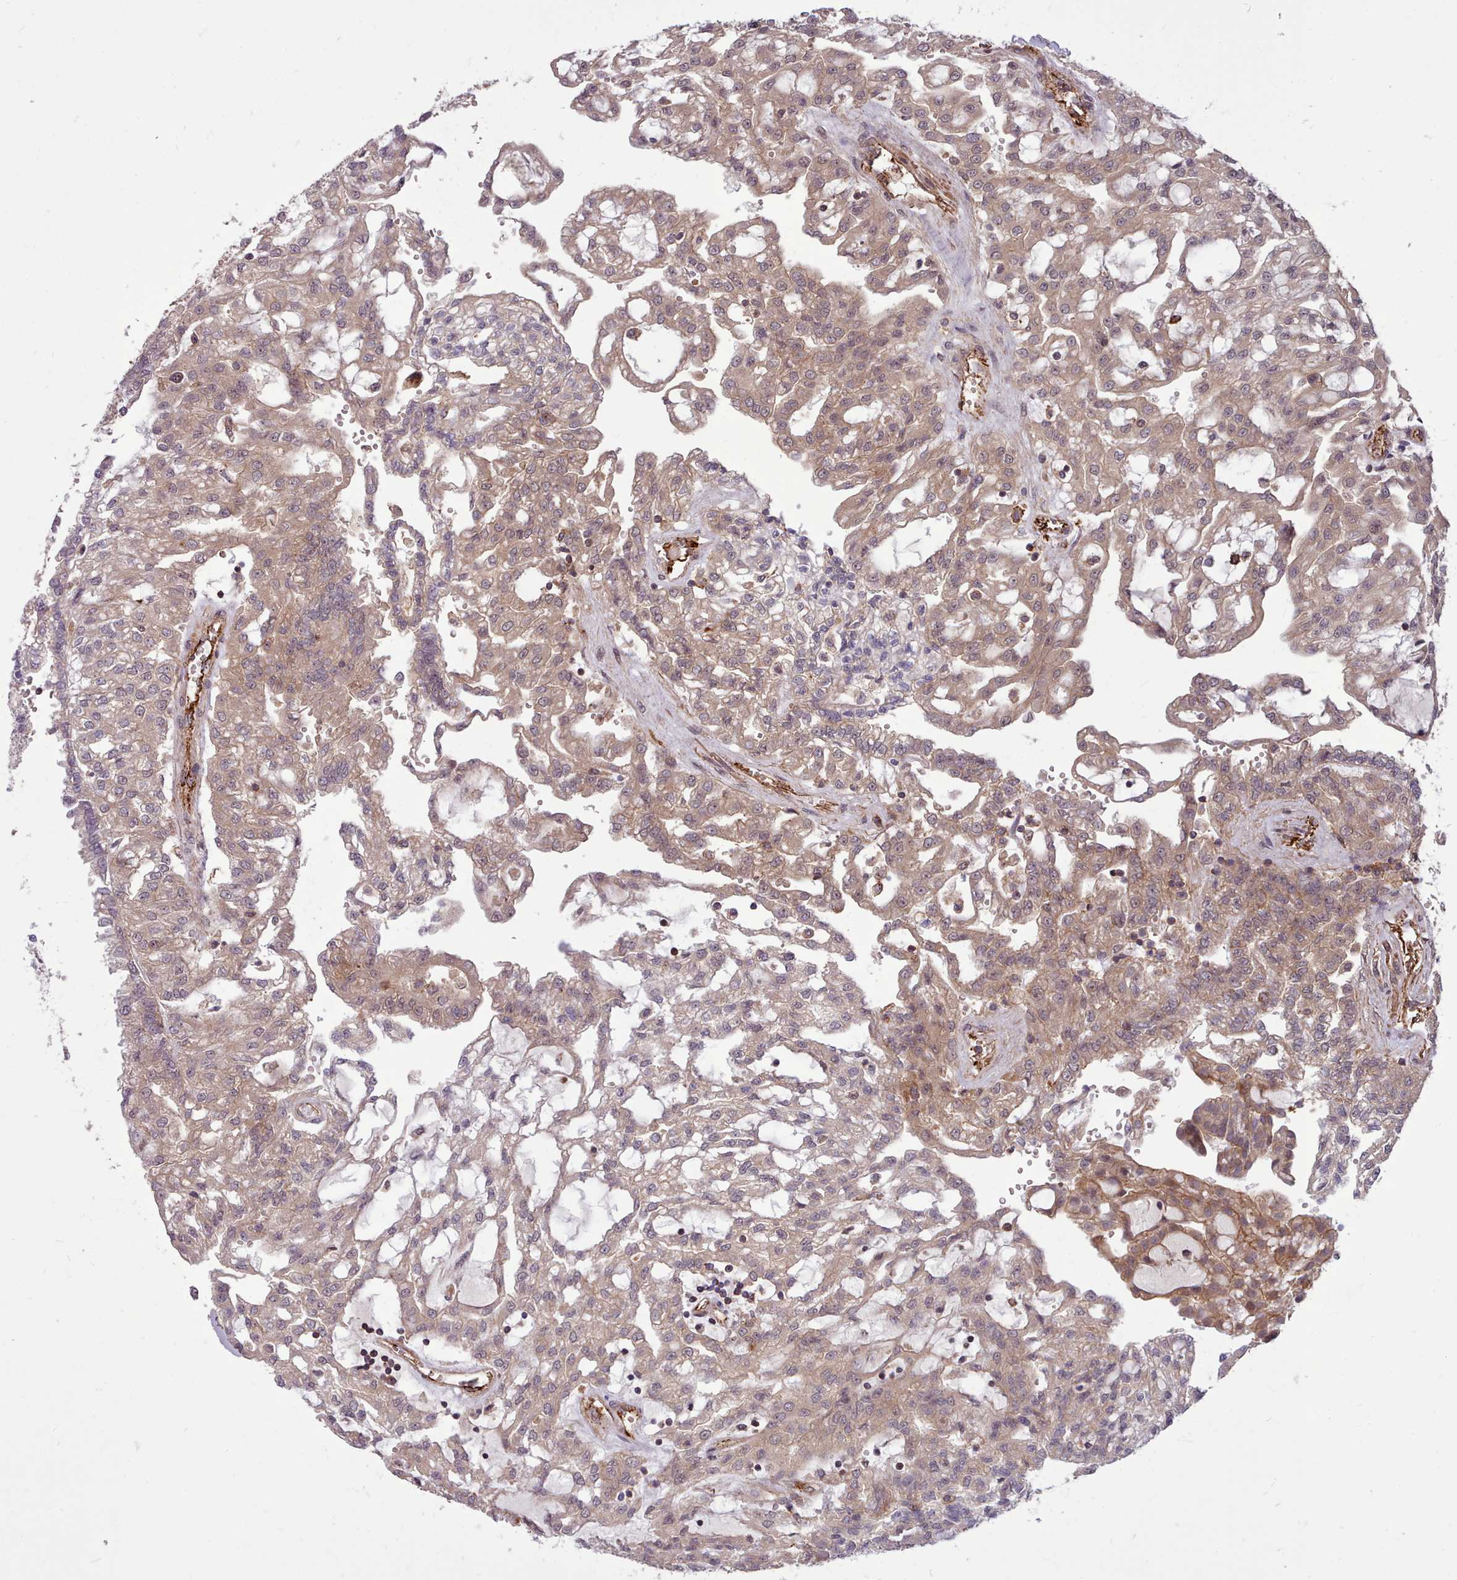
{"staining": {"intensity": "weak", "quantity": ">75%", "location": "cytoplasmic/membranous"}, "tissue": "renal cancer", "cell_type": "Tumor cells", "image_type": "cancer", "snomed": [{"axis": "morphology", "description": "Adenocarcinoma, NOS"}, {"axis": "topography", "description": "Kidney"}], "caption": "This is a micrograph of immunohistochemistry (IHC) staining of adenocarcinoma (renal), which shows weak expression in the cytoplasmic/membranous of tumor cells.", "gene": "STUB1", "patient": {"sex": "male", "age": 63}}